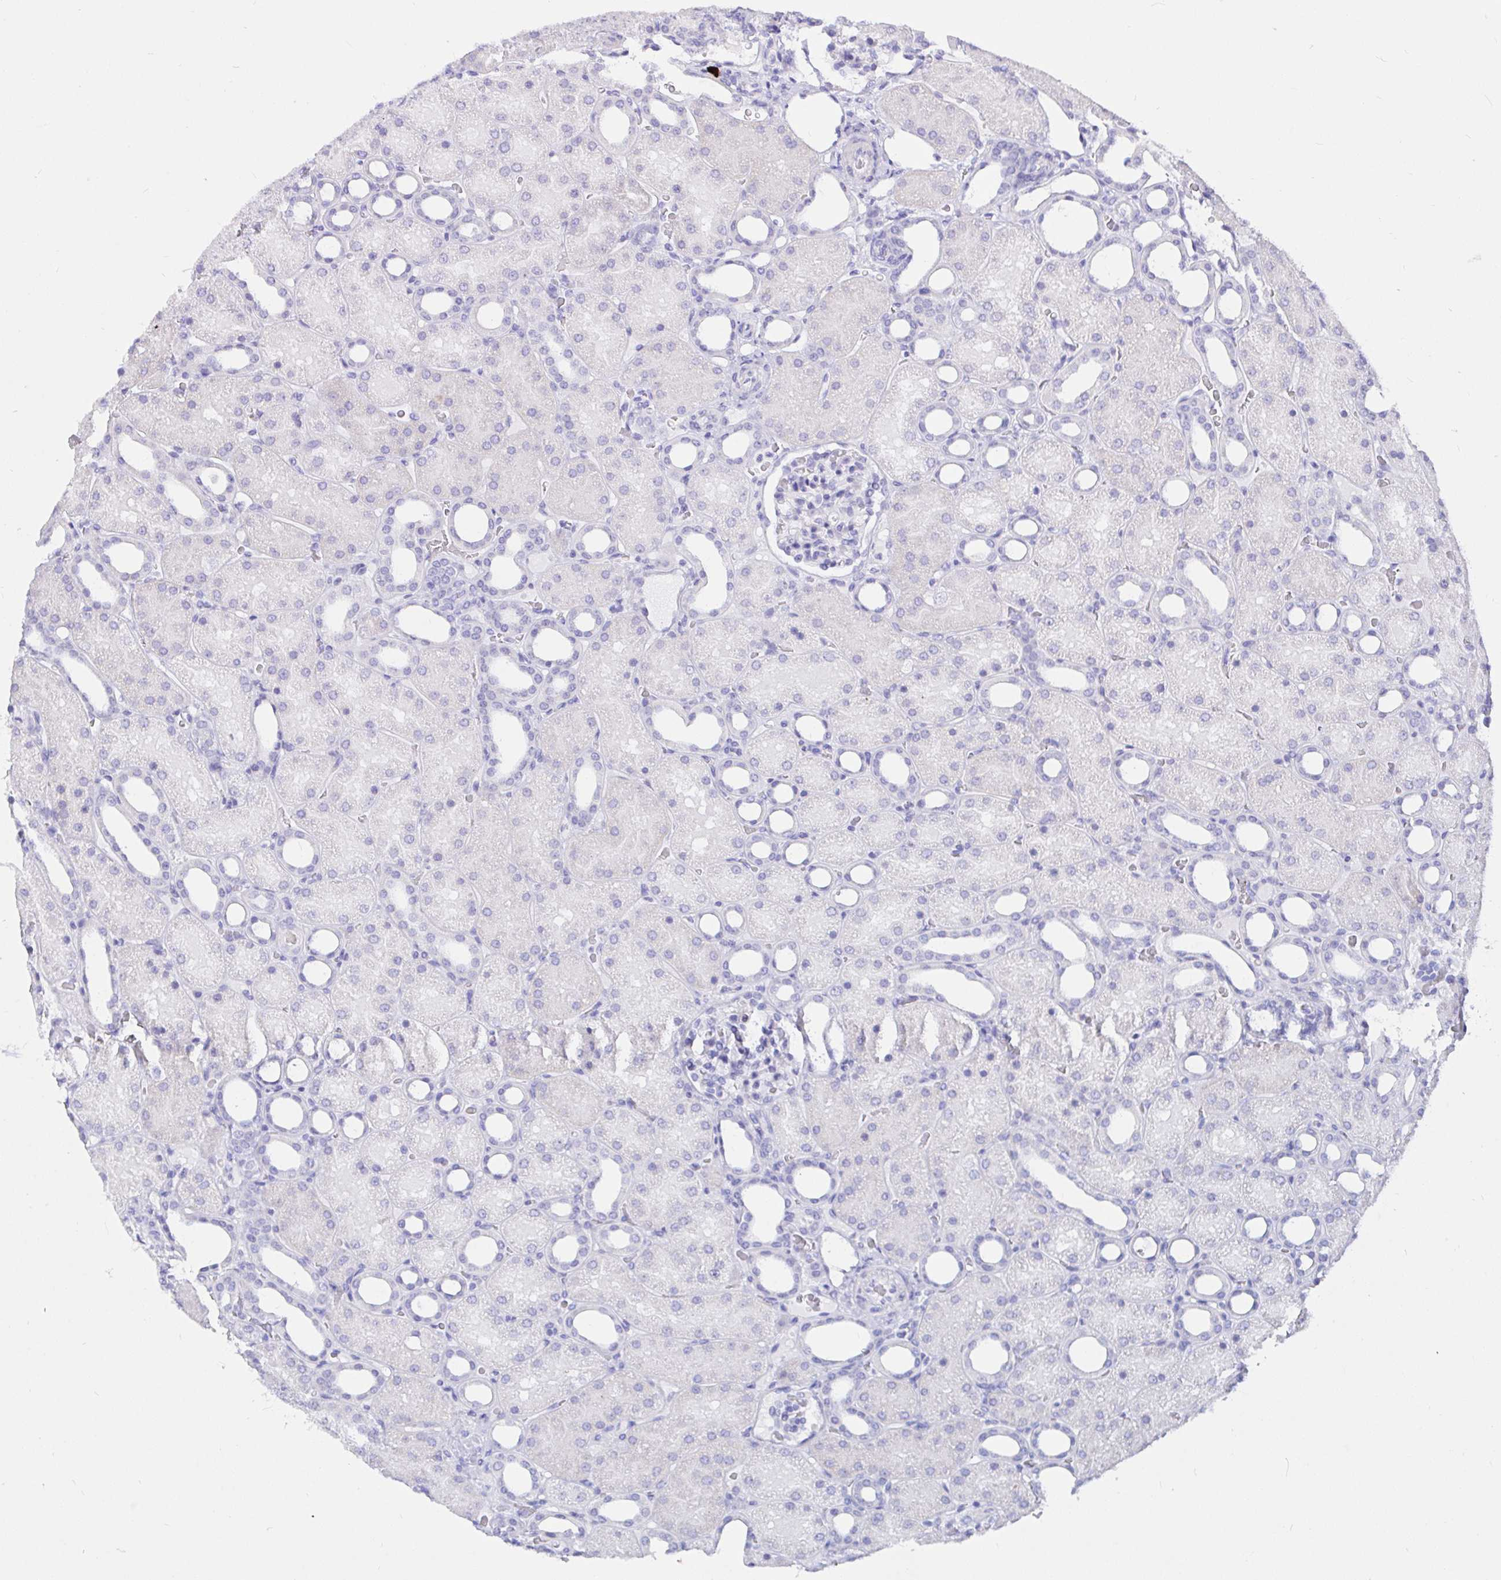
{"staining": {"intensity": "negative", "quantity": "none", "location": "none"}, "tissue": "kidney", "cell_type": "Cells in glomeruli", "image_type": "normal", "snomed": [{"axis": "morphology", "description": "Normal tissue, NOS"}, {"axis": "topography", "description": "Kidney"}], "caption": "Normal kidney was stained to show a protein in brown. There is no significant staining in cells in glomeruli.", "gene": "CCDC62", "patient": {"sex": "male", "age": 2}}